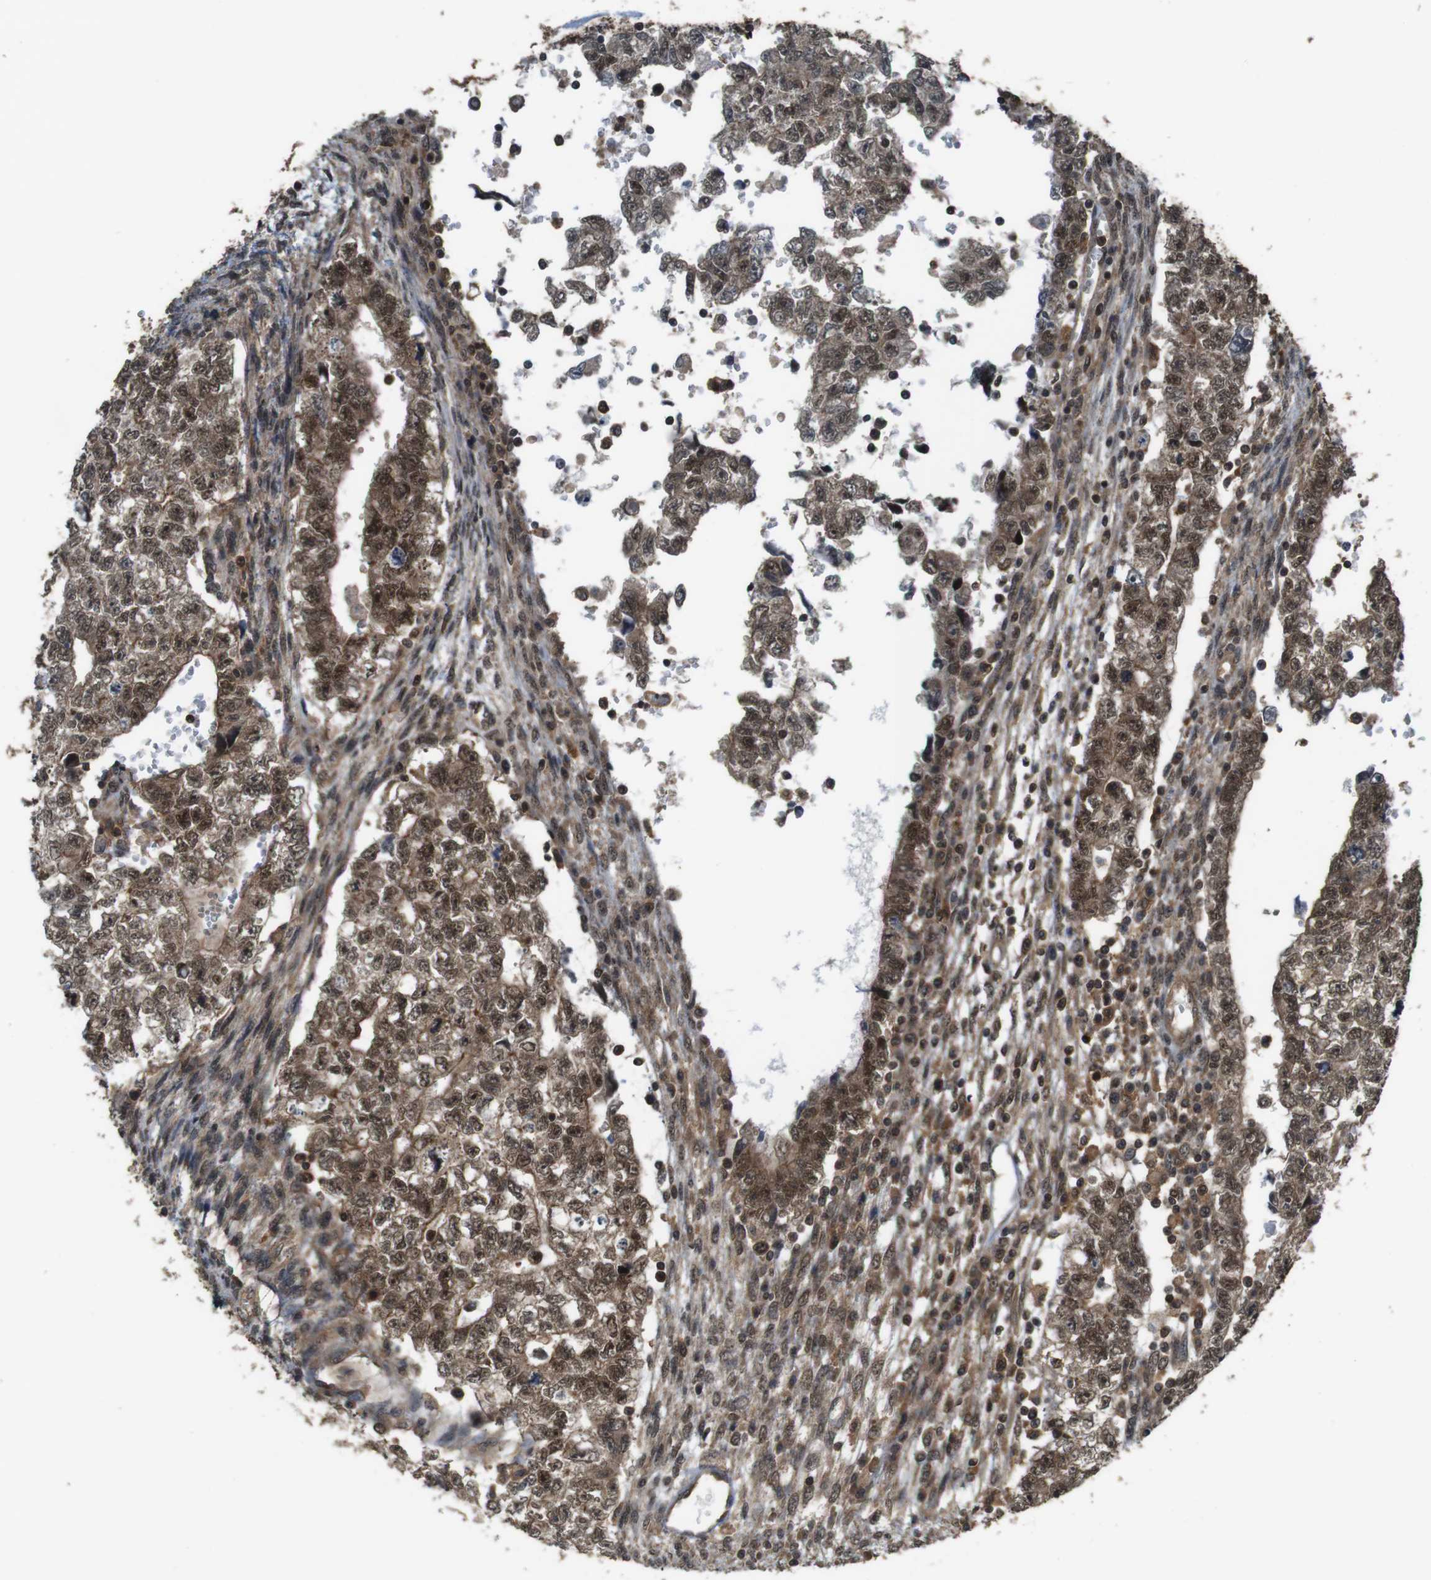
{"staining": {"intensity": "moderate", "quantity": ">75%", "location": "cytoplasmic/membranous,nuclear"}, "tissue": "testis cancer", "cell_type": "Tumor cells", "image_type": "cancer", "snomed": [{"axis": "morphology", "description": "Seminoma, NOS"}, {"axis": "morphology", "description": "Carcinoma, Embryonal, NOS"}, {"axis": "topography", "description": "Testis"}], "caption": "This photomicrograph shows IHC staining of human testis cancer, with medium moderate cytoplasmic/membranous and nuclear expression in approximately >75% of tumor cells.", "gene": "BAG4", "patient": {"sex": "male", "age": 38}}